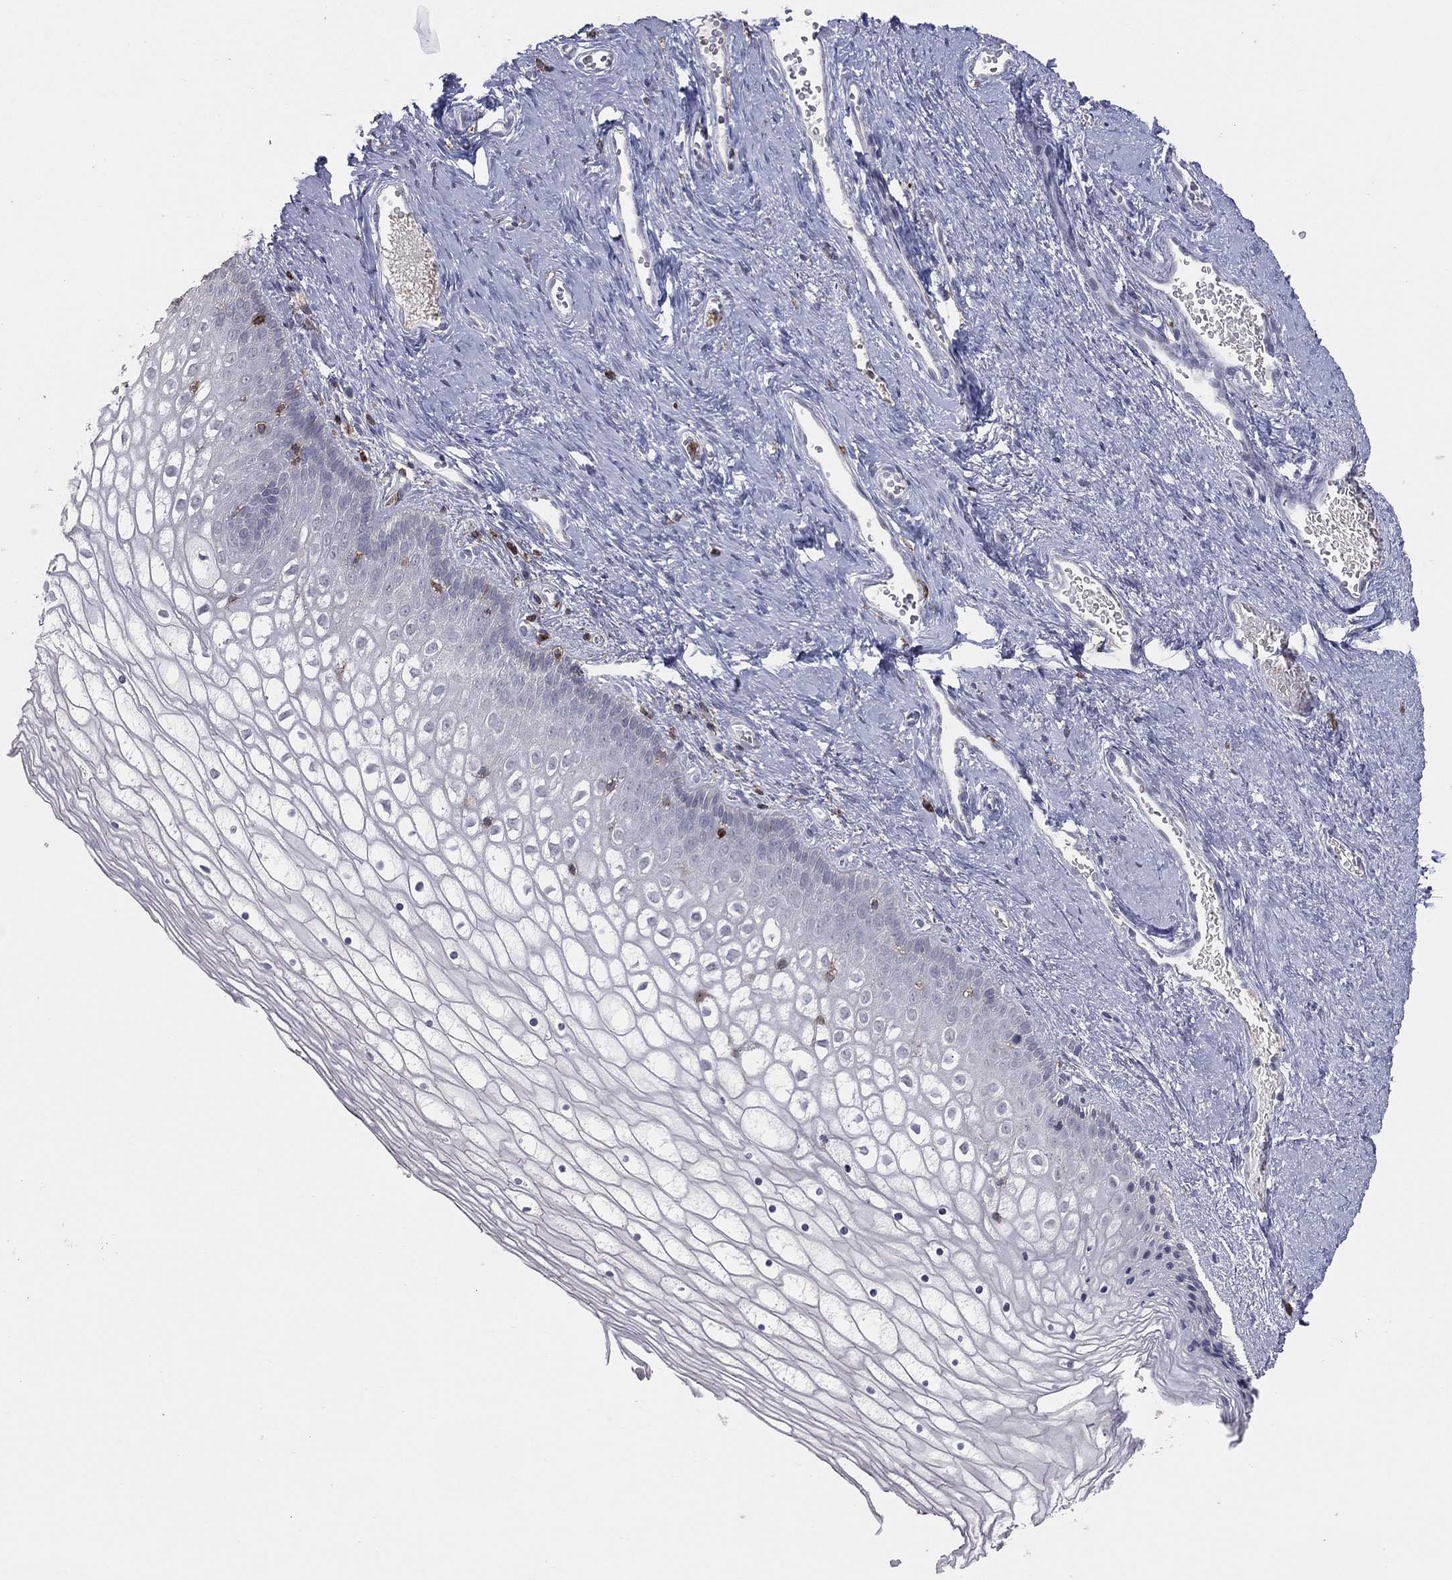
{"staining": {"intensity": "negative", "quantity": "none", "location": "none"}, "tissue": "vagina", "cell_type": "Squamous epithelial cells", "image_type": "normal", "snomed": [{"axis": "morphology", "description": "Normal tissue, NOS"}, {"axis": "topography", "description": "Vagina"}], "caption": "Immunohistochemical staining of normal vagina exhibits no significant positivity in squamous epithelial cells.", "gene": "PSTPIP1", "patient": {"sex": "female", "age": 32}}